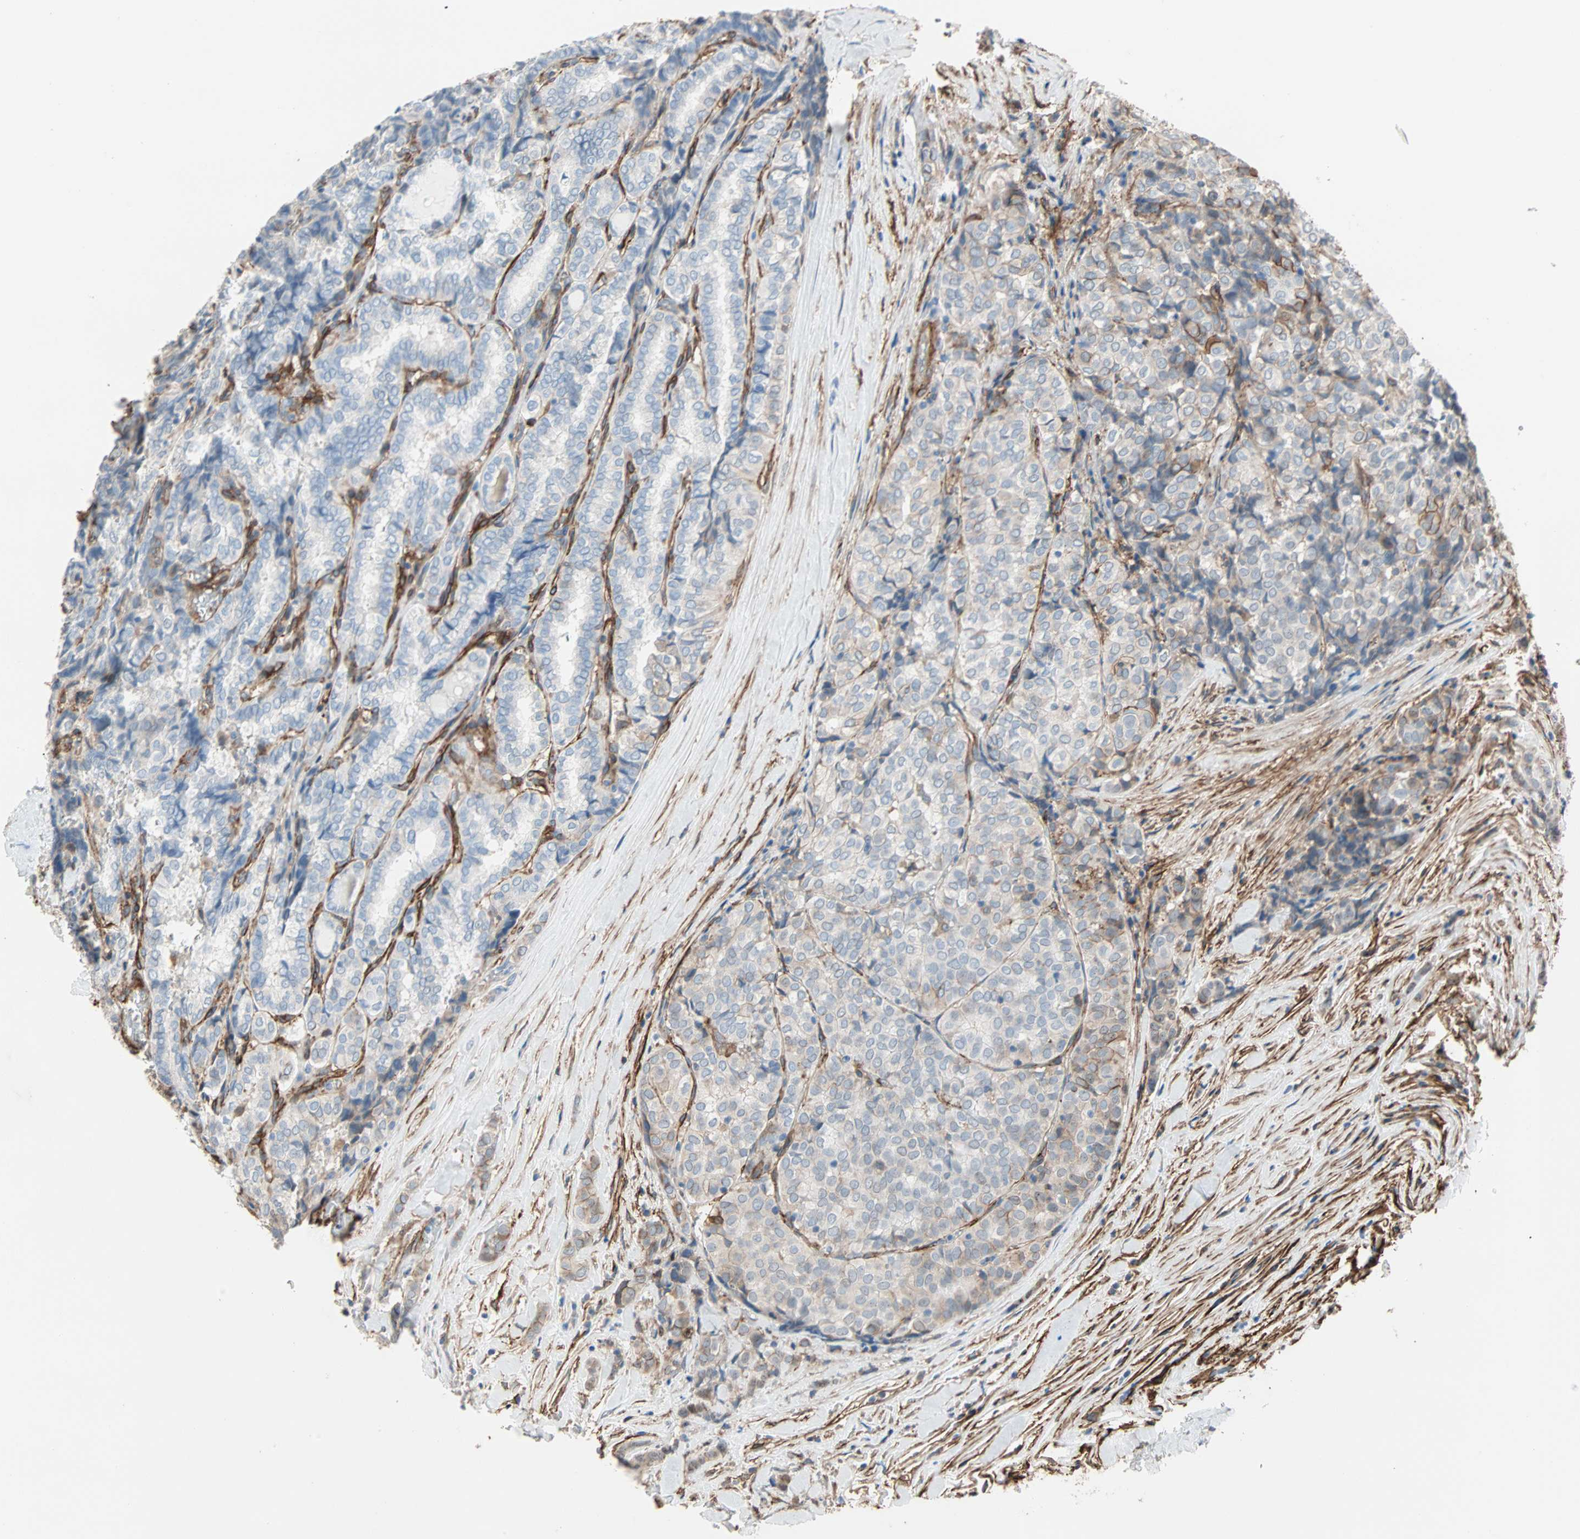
{"staining": {"intensity": "weak", "quantity": "25%-75%", "location": "cytoplasmic/membranous"}, "tissue": "thyroid cancer", "cell_type": "Tumor cells", "image_type": "cancer", "snomed": [{"axis": "morphology", "description": "Normal tissue, NOS"}, {"axis": "morphology", "description": "Papillary adenocarcinoma, NOS"}, {"axis": "topography", "description": "Thyroid gland"}], "caption": "Brown immunohistochemical staining in thyroid cancer (papillary adenocarcinoma) exhibits weak cytoplasmic/membranous positivity in about 25%-75% of tumor cells.", "gene": "EPB41L2", "patient": {"sex": "female", "age": 30}}